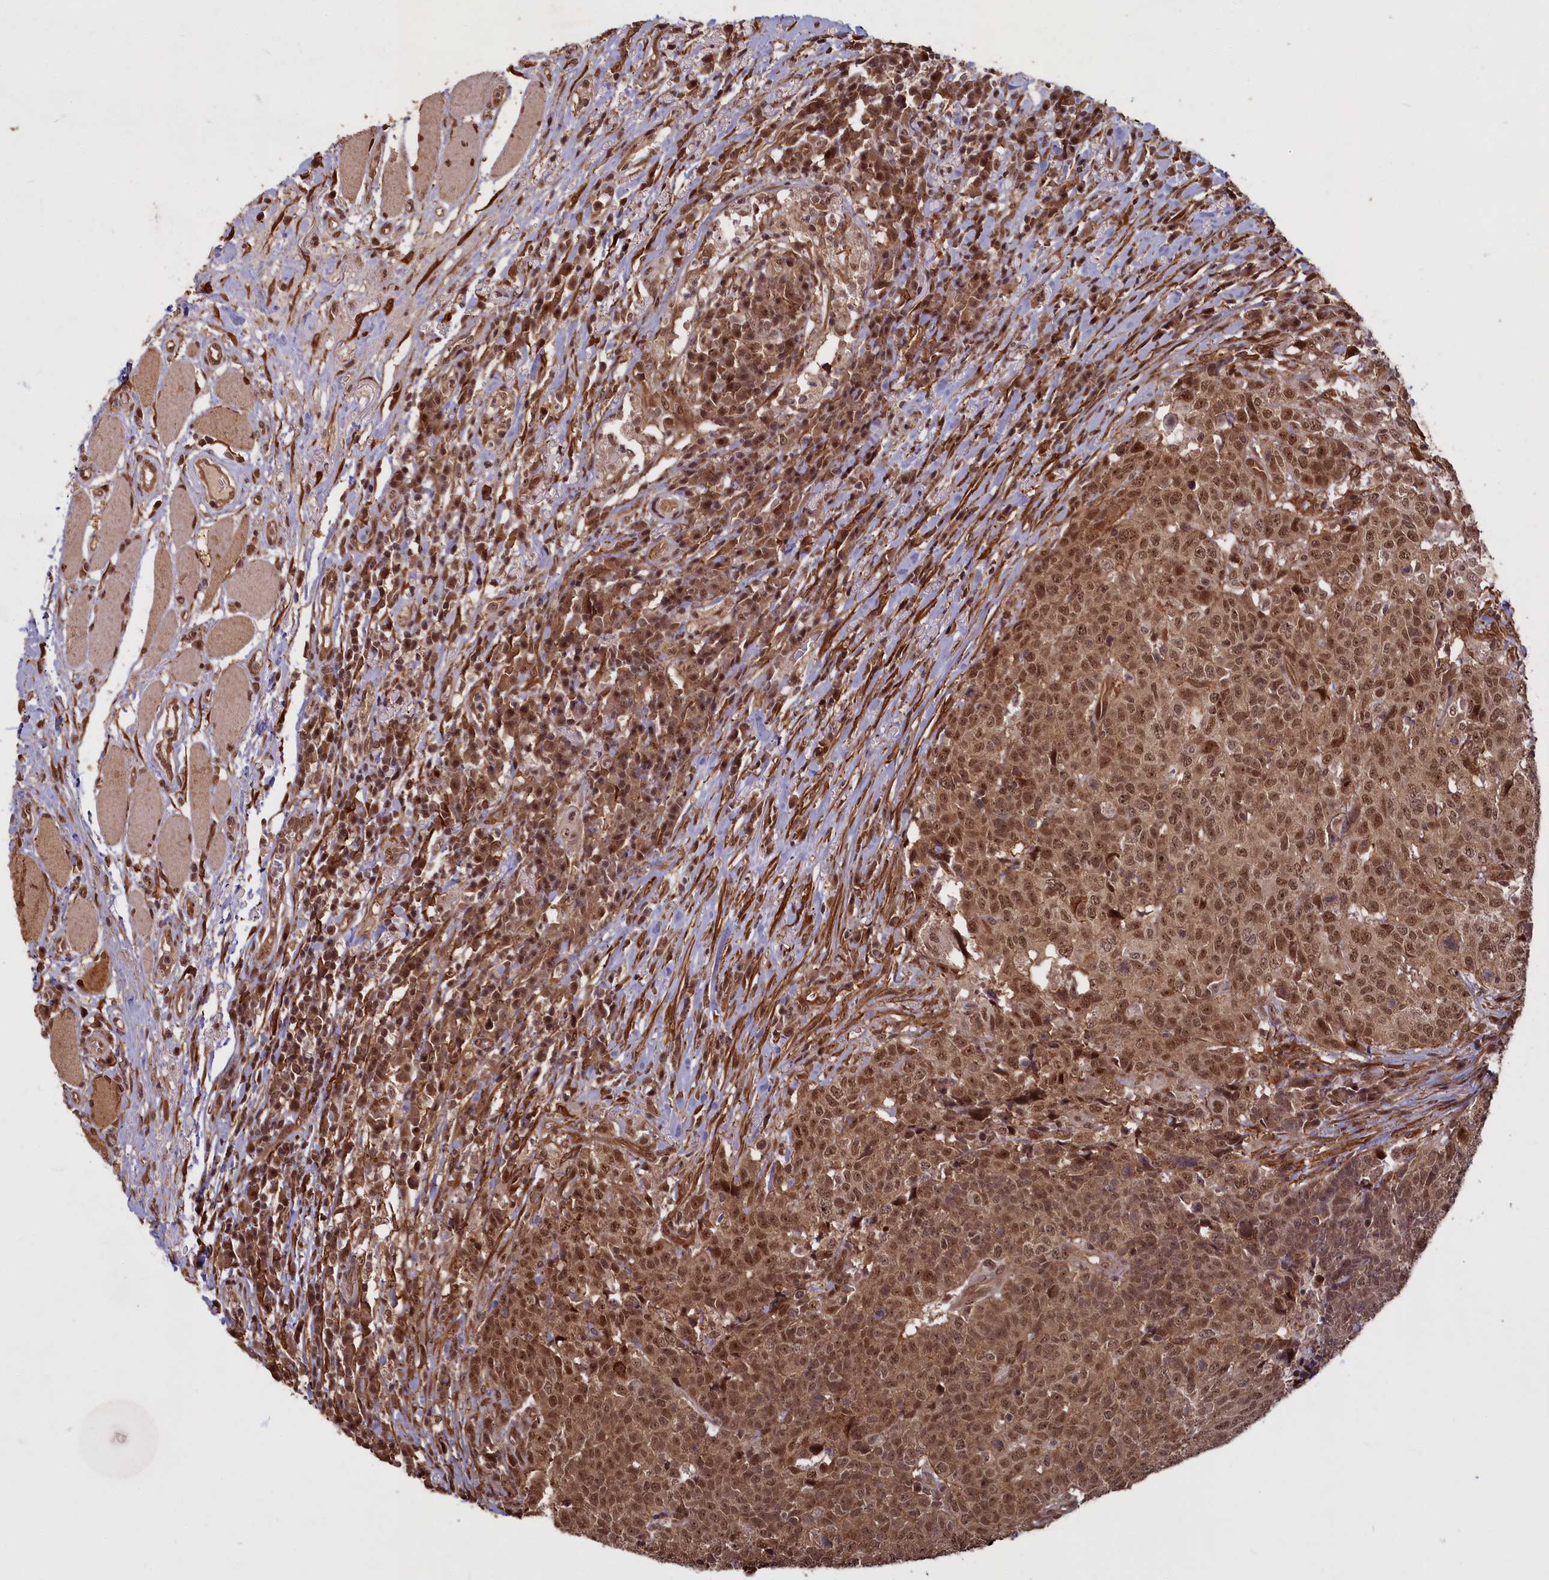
{"staining": {"intensity": "moderate", "quantity": ">75%", "location": "cytoplasmic/membranous,nuclear"}, "tissue": "head and neck cancer", "cell_type": "Tumor cells", "image_type": "cancer", "snomed": [{"axis": "morphology", "description": "Squamous cell carcinoma, NOS"}, {"axis": "topography", "description": "Head-Neck"}], "caption": "Protein expression analysis of head and neck squamous cell carcinoma shows moderate cytoplasmic/membranous and nuclear expression in about >75% of tumor cells.", "gene": "HIF3A", "patient": {"sex": "male", "age": 66}}